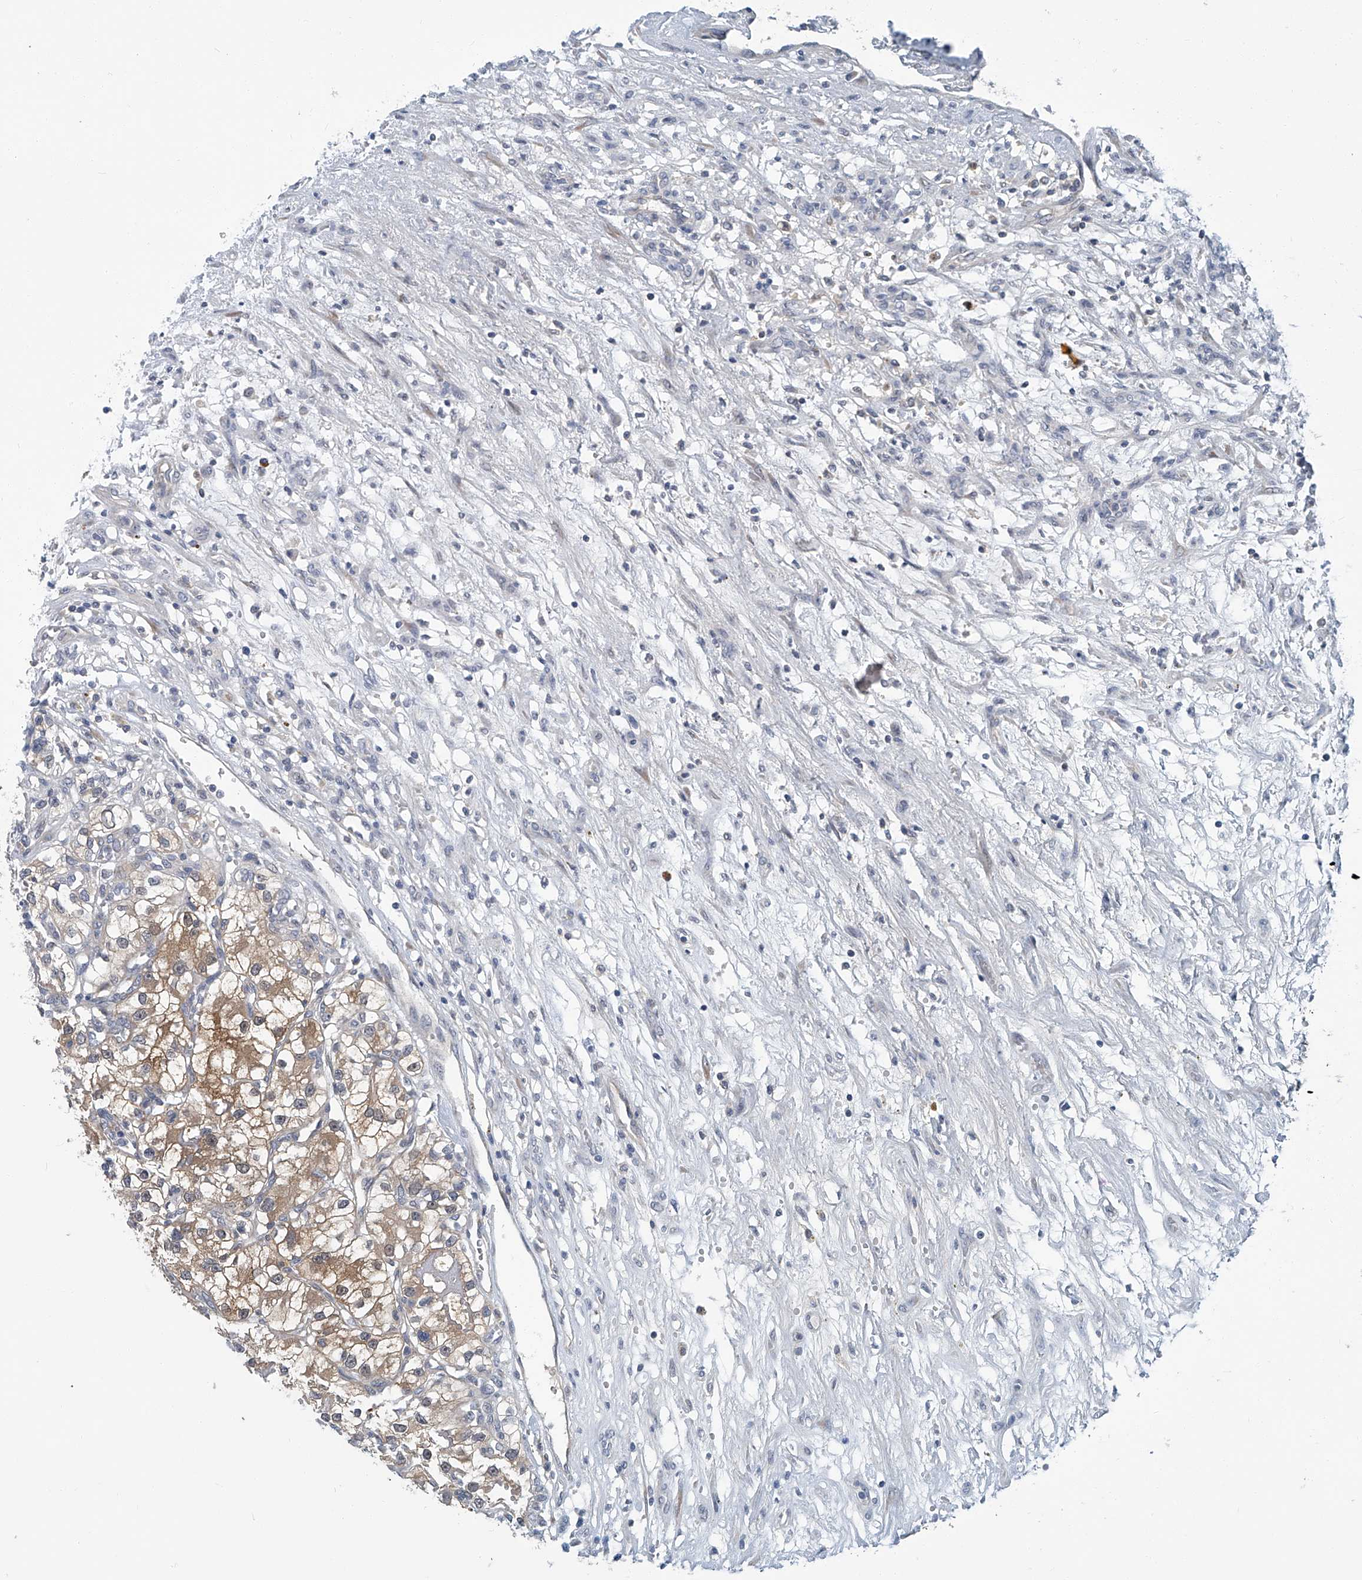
{"staining": {"intensity": "moderate", "quantity": ">75%", "location": "cytoplasmic/membranous"}, "tissue": "renal cancer", "cell_type": "Tumor cells", "image_type": "cancer", "snomed": [{"axis": "morphology", "description": "Adenocarcinoma, NOS"}, {"axis": "topography", "description": "Kidney"}], "caption": "A photomicrograph of human renal adenocarcinoma stained for a protein exhibits moderate cytoplasmic/membranous brown staining in tumor cells.", "gene": "AKNAD1", "patient": {"sex": "female", "age": 57}}